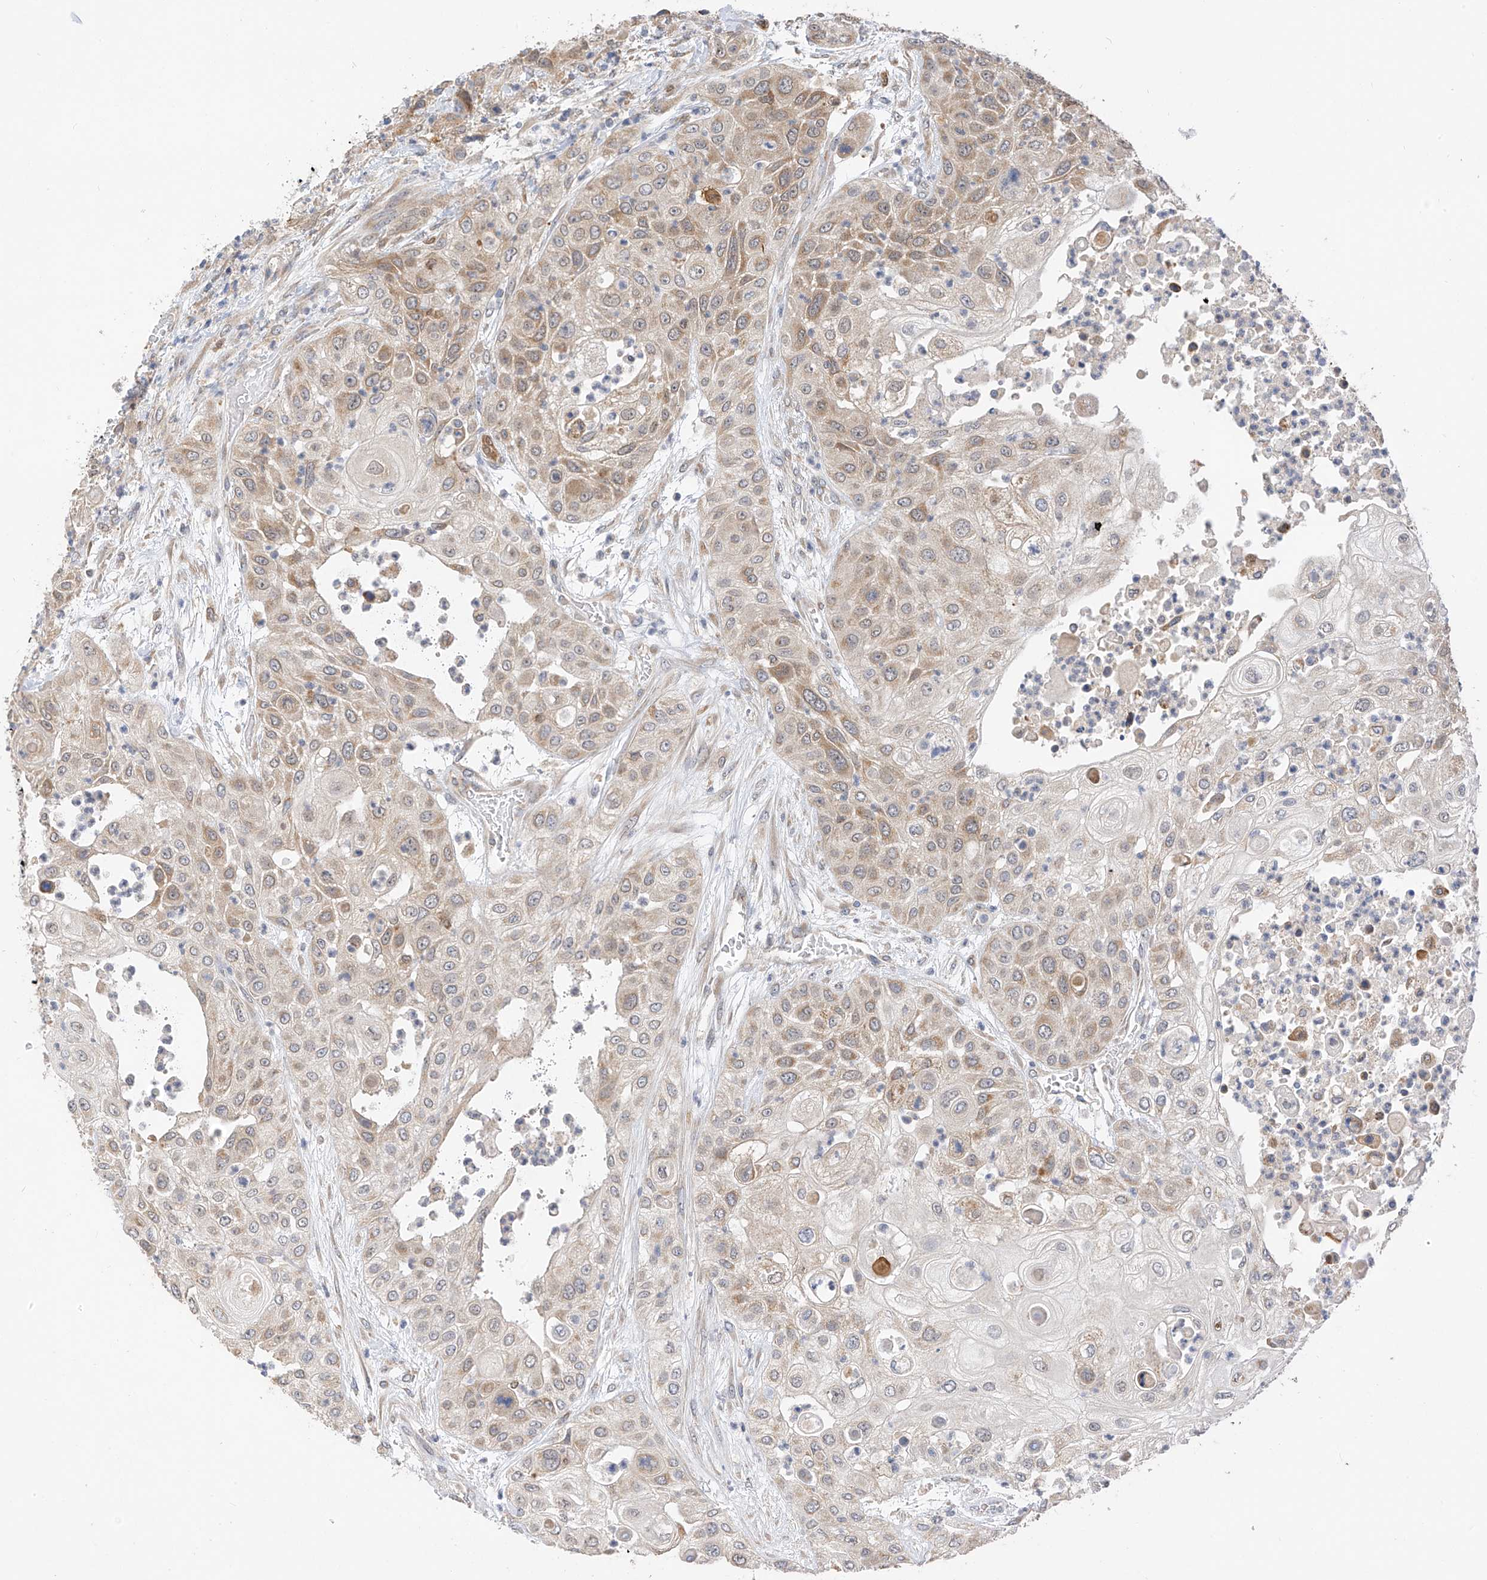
{"staining": {"intensity": "moderate", "quantity": "<25%", "location": "cytoplasmic/membranous"}, "tissue": "urothelial cancer", "cell_type": "Tumor cells", "image_type": "cancer", "snomed": [{"axis": "morphology", "description": "Urothelial carcinoma, High grade"}, {"axis": "topography", "description": "Urinary bladder"}], "caption": "A histopathology image showing moderate cytoplasmic/membranous positivity in approximately <25% of tumor cells in urothelial carcinoma (high-grade), as visualized by brown immunohistochemical staining.", "gene": "PPA2", "patient": {"sex": "female", "age": 79}}